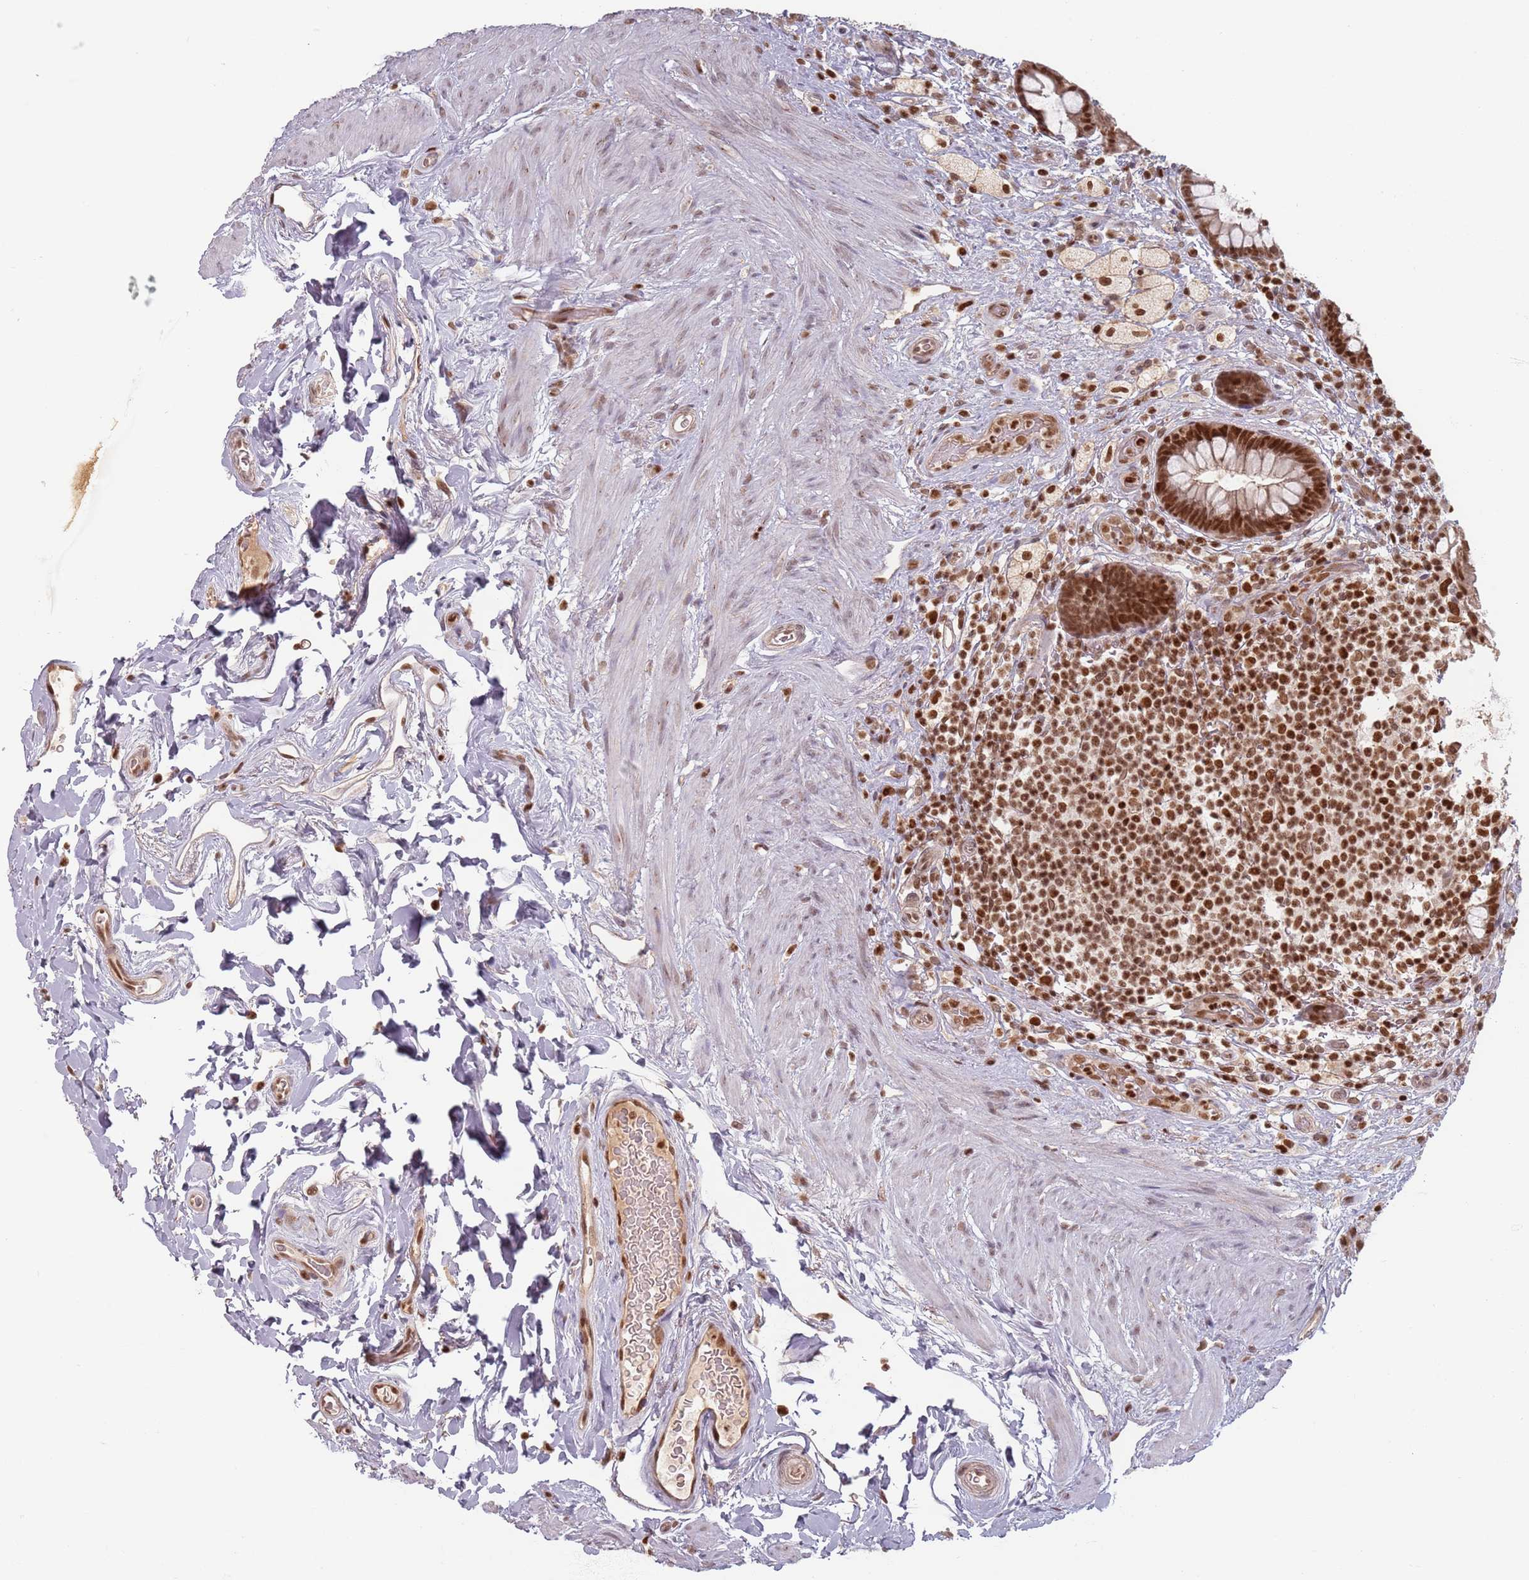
{"staining": {"intensity": "strong", "quantity": ">75%", "location": "nuclear"}, "tissue": "rectum", "cell_type": "Glandular cells", "image_type": "normal", "snomed": [{"axis": "morphology", "description": "Normal tissue, NOS"}, {"axis": "topography", "description": "Rectum"}, {"axis": "topography", "description": "Peripheral nerve tissue"}], "caption": "The immunohistochemical stain shows strong nuclear expression in glandular cells of unremarkable rectum. (Stains: DAB (3,3'-diaminobenzidine) in brown, nuclei in blue, Microscopy: brightfield microscopy at high magnification).", "gene": "NUP50", "patient": {"sex": "female", "age": 69}}